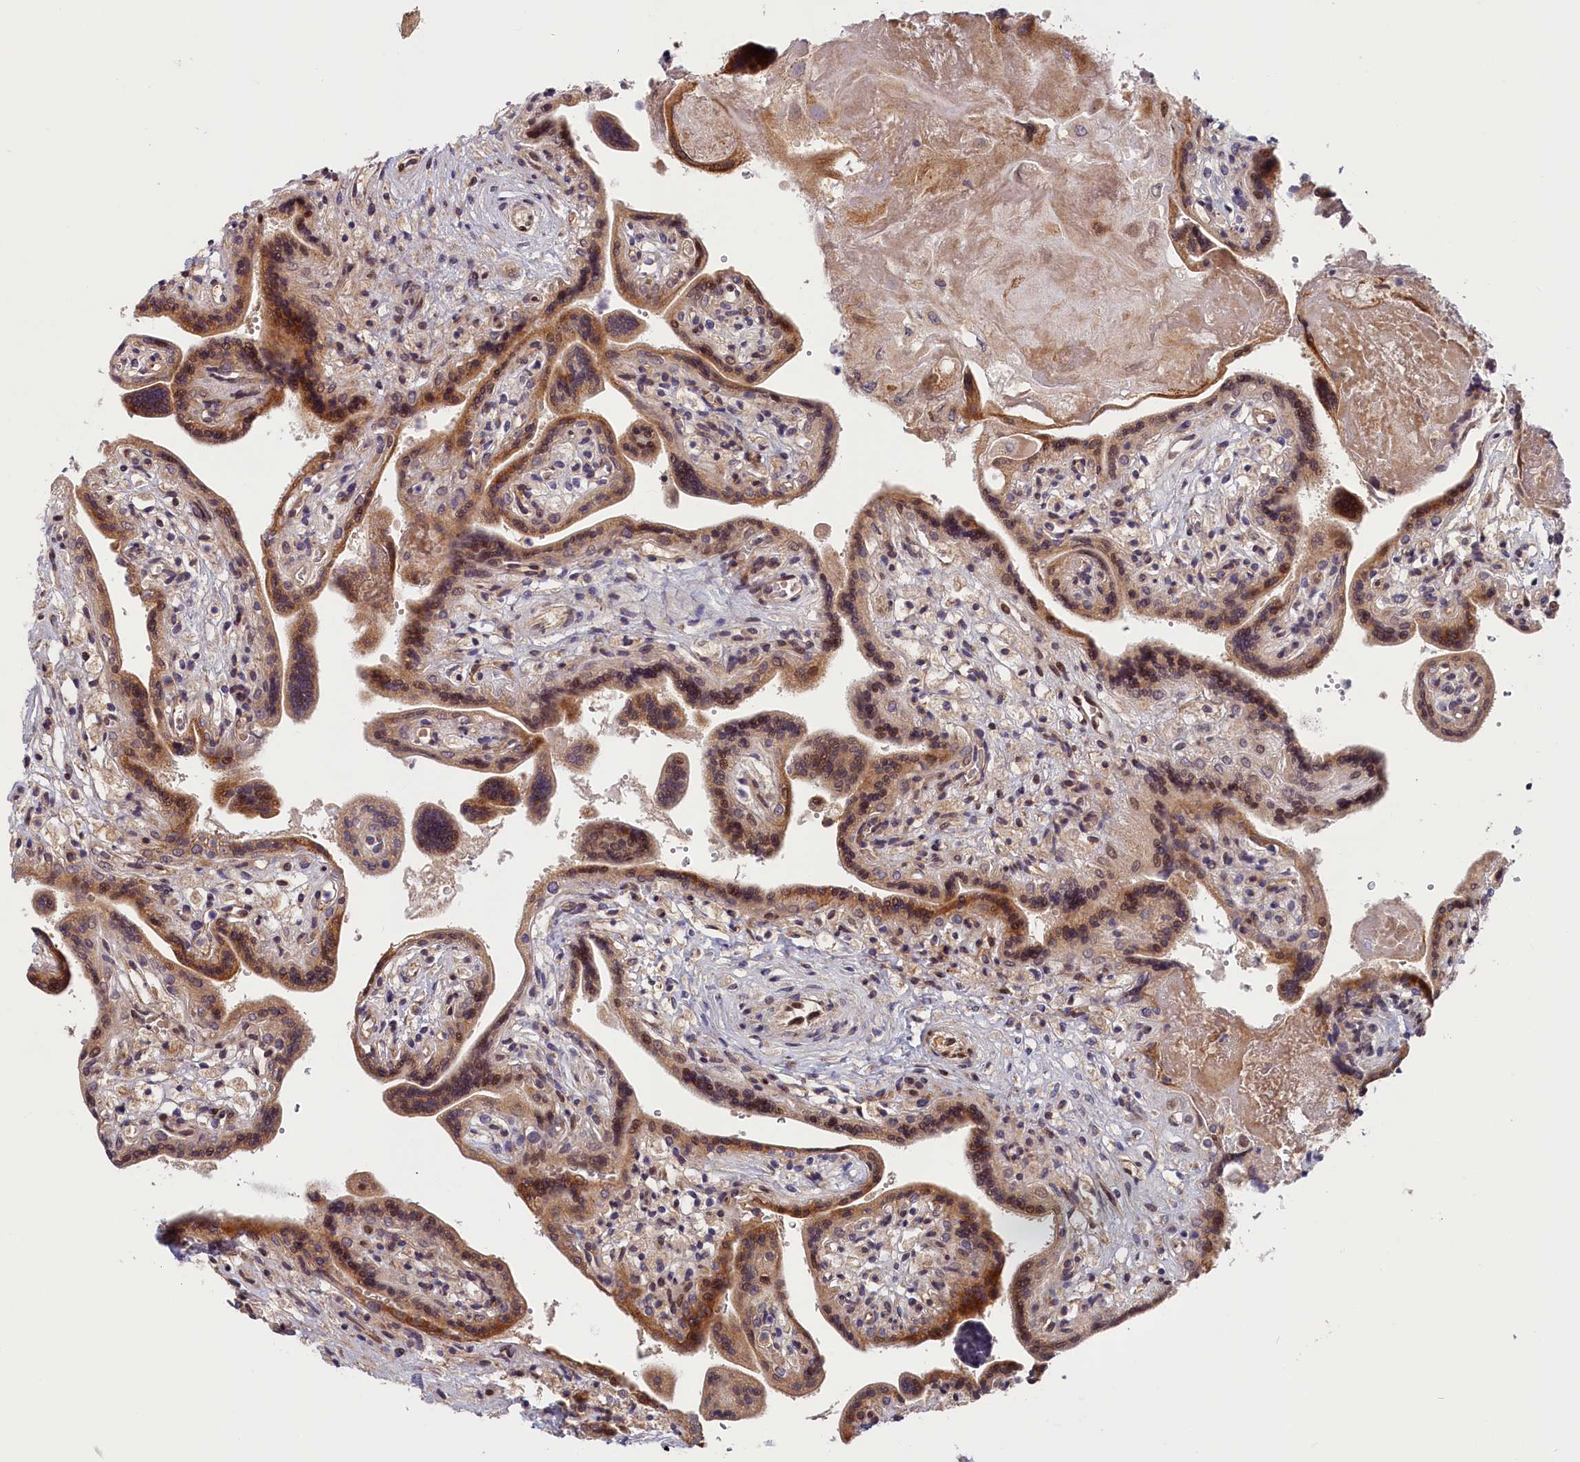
{"staining": {"intensity": "moderate", "quantity": ">75%", "location": "cytoplasmic/membranous,nuclear"}, "tissue": "placenta", "cell_type": "Trophoblastic cells", "image_type": "normal", "snomed": [{"axis": "morphology", "description": "Normal tissue, NOS"}, {"axis": "topography", "description": "Placenta"}], "caption": "A histopathology image of placenta stained for a protein demonstrates moderate cytoplasmic/membranous,nuclear brown staining in trophoblastic cells.", "gene": "CHST12", "patient": {"sex": "female", "age": 37}}